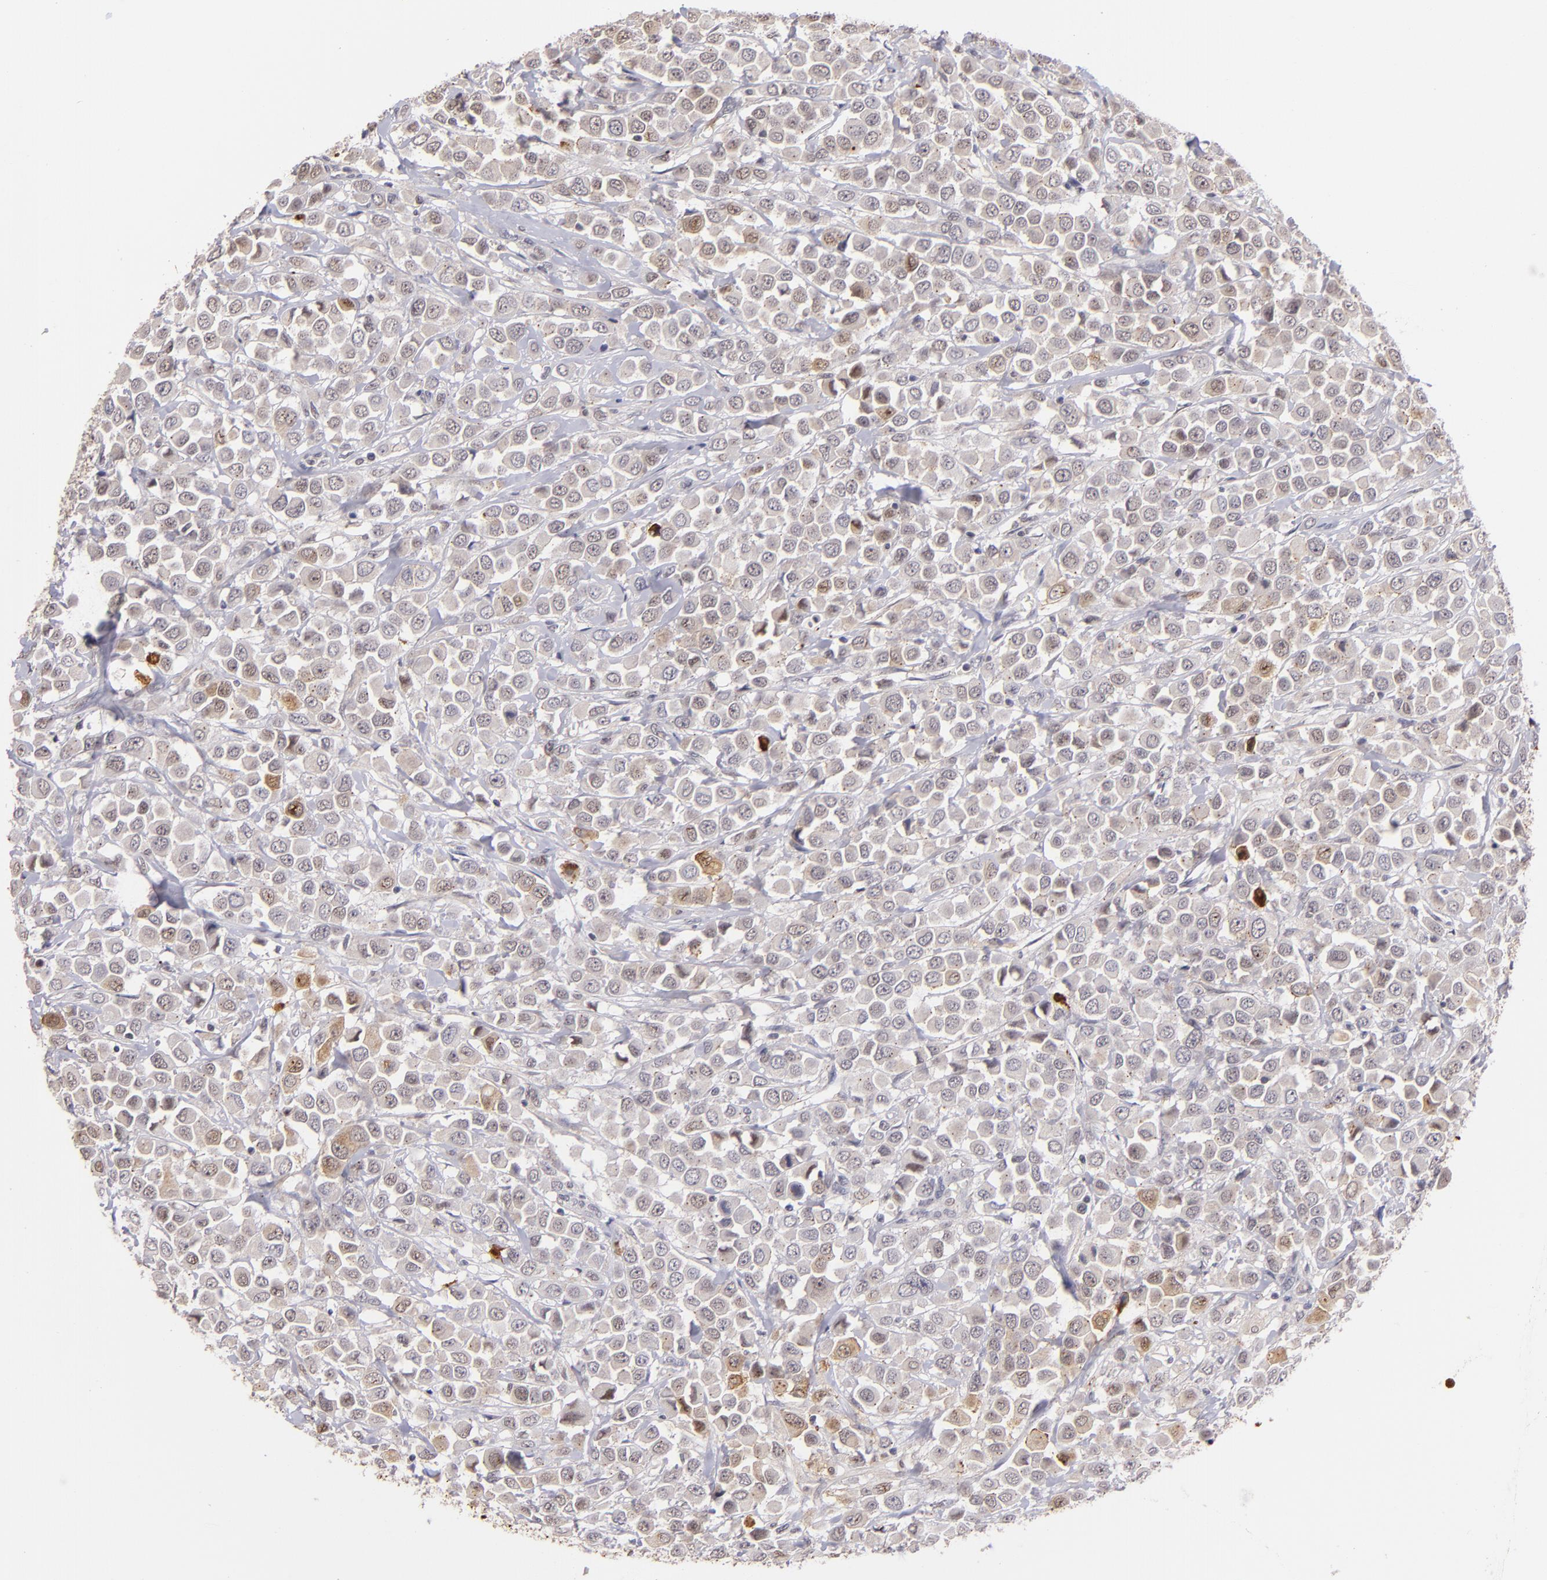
{"staining": {"intensity": "weak", "quantity": "<25%", "location": "cytoplasmic/membranous,nuclear"}, "tissue": "breast cancer", "cell_type": "Tumor cells", "image_type": "cancer", "snomed": [{"axis": "morphology", "description": "Duct carcinoma"}, {"axis": "topography", "description": "Breast"}], "caption": "Tumor cells are negative for protein expression in human breast cancer (infiltrating ductal carcinoma). (DAB IHC with hematoxylin counter stain).", "gene": "RXRG", "patient": {"sex": "female", "age": 61}}